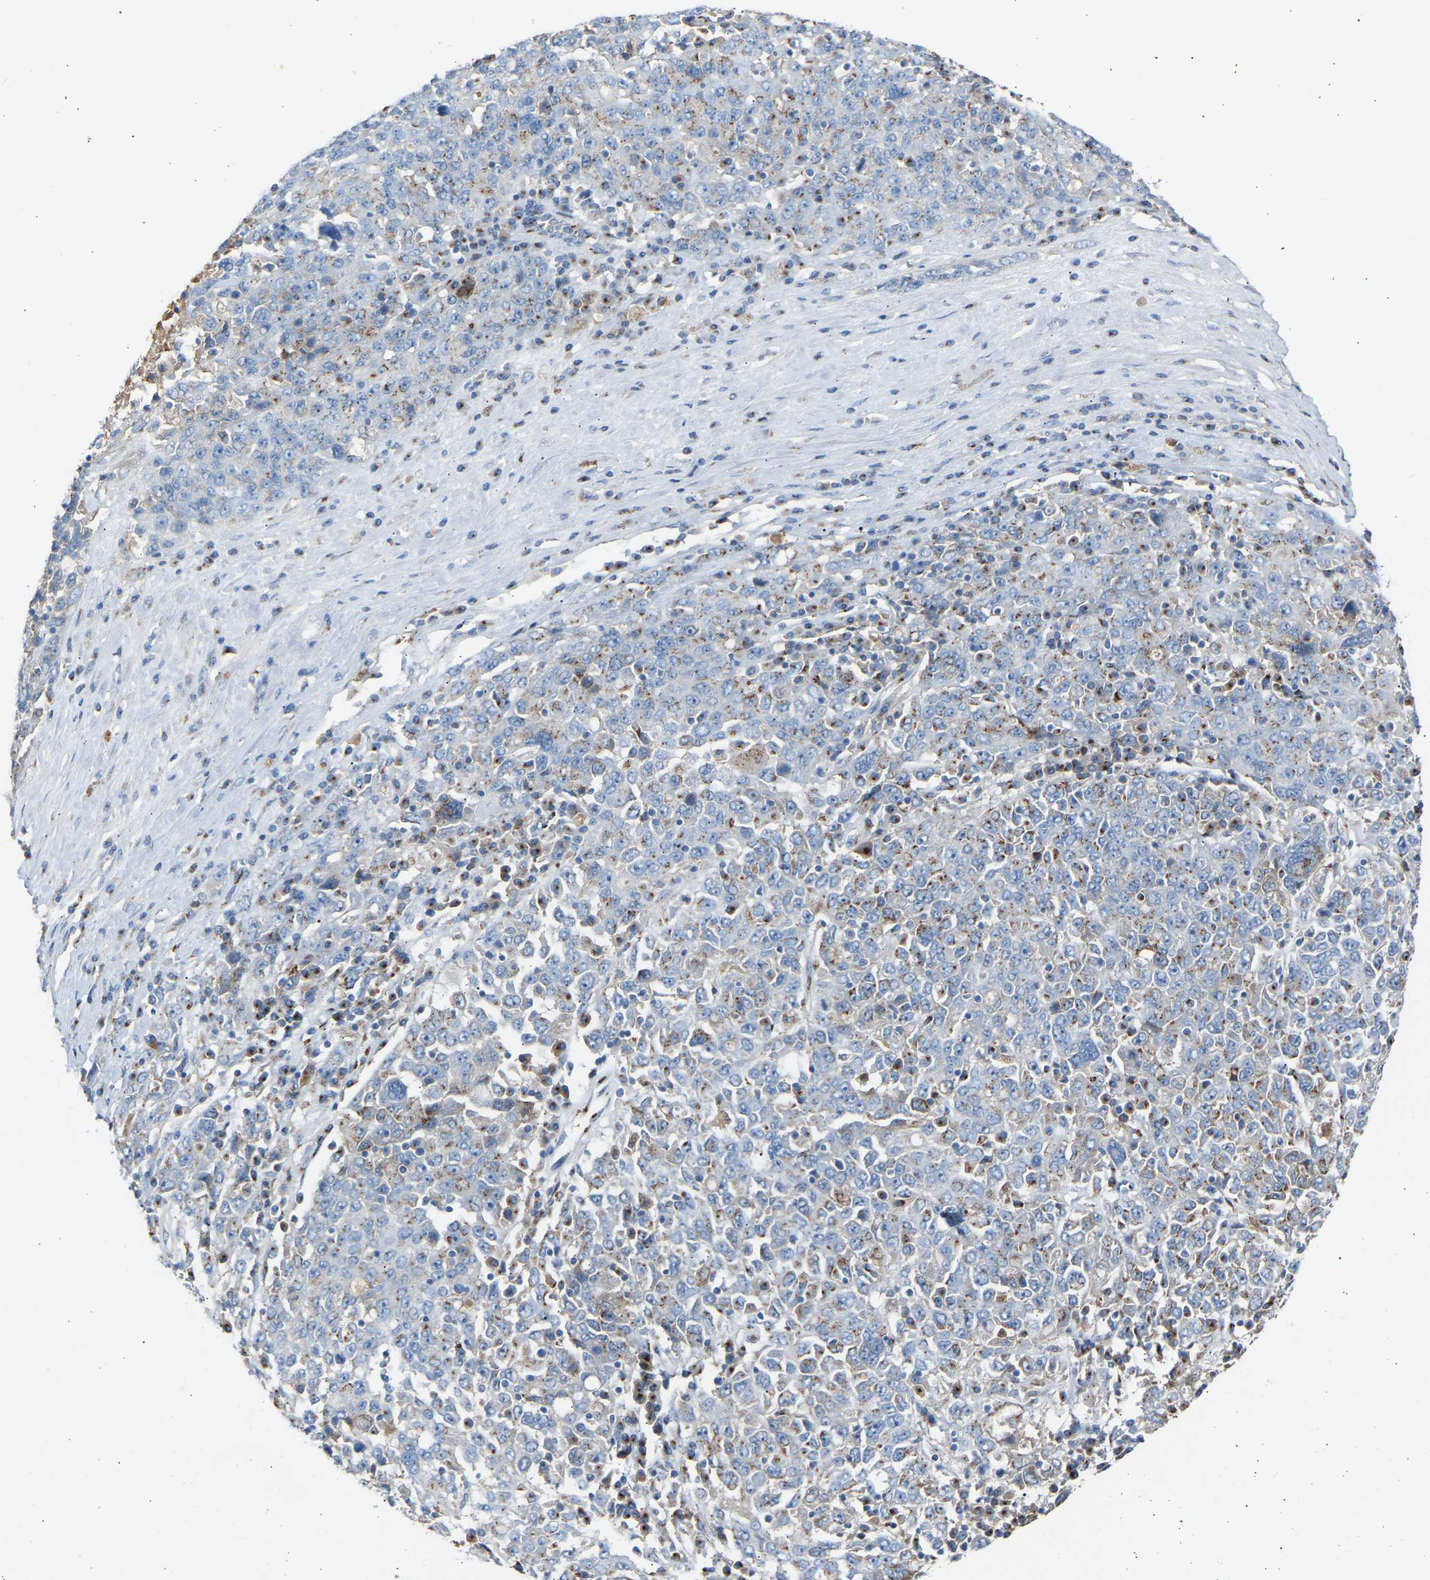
{"staining": {"intensity": "moderate", "quantity": "<25%", "location": "cytoplasmic/membranous"}, "tissue": "ovarian cancer", "cell_type": "Tumor cells", "image_type": "cancer", "snomed": [{"axis": "morphology", "description": "Carcinoma, endometroid"}, {"axis": "topography", "description": "Ovary"}], "caption": "Endometroid carcinoma (ovarian) stained with DAB (3,3'-diaminobenzidine) IHC exhibits low levels of moderate cytoplasmic/membranous staining in about <25% of tumor cells.", "gene": "CYREN", "patient": {"sex": "female", "age": 62}}